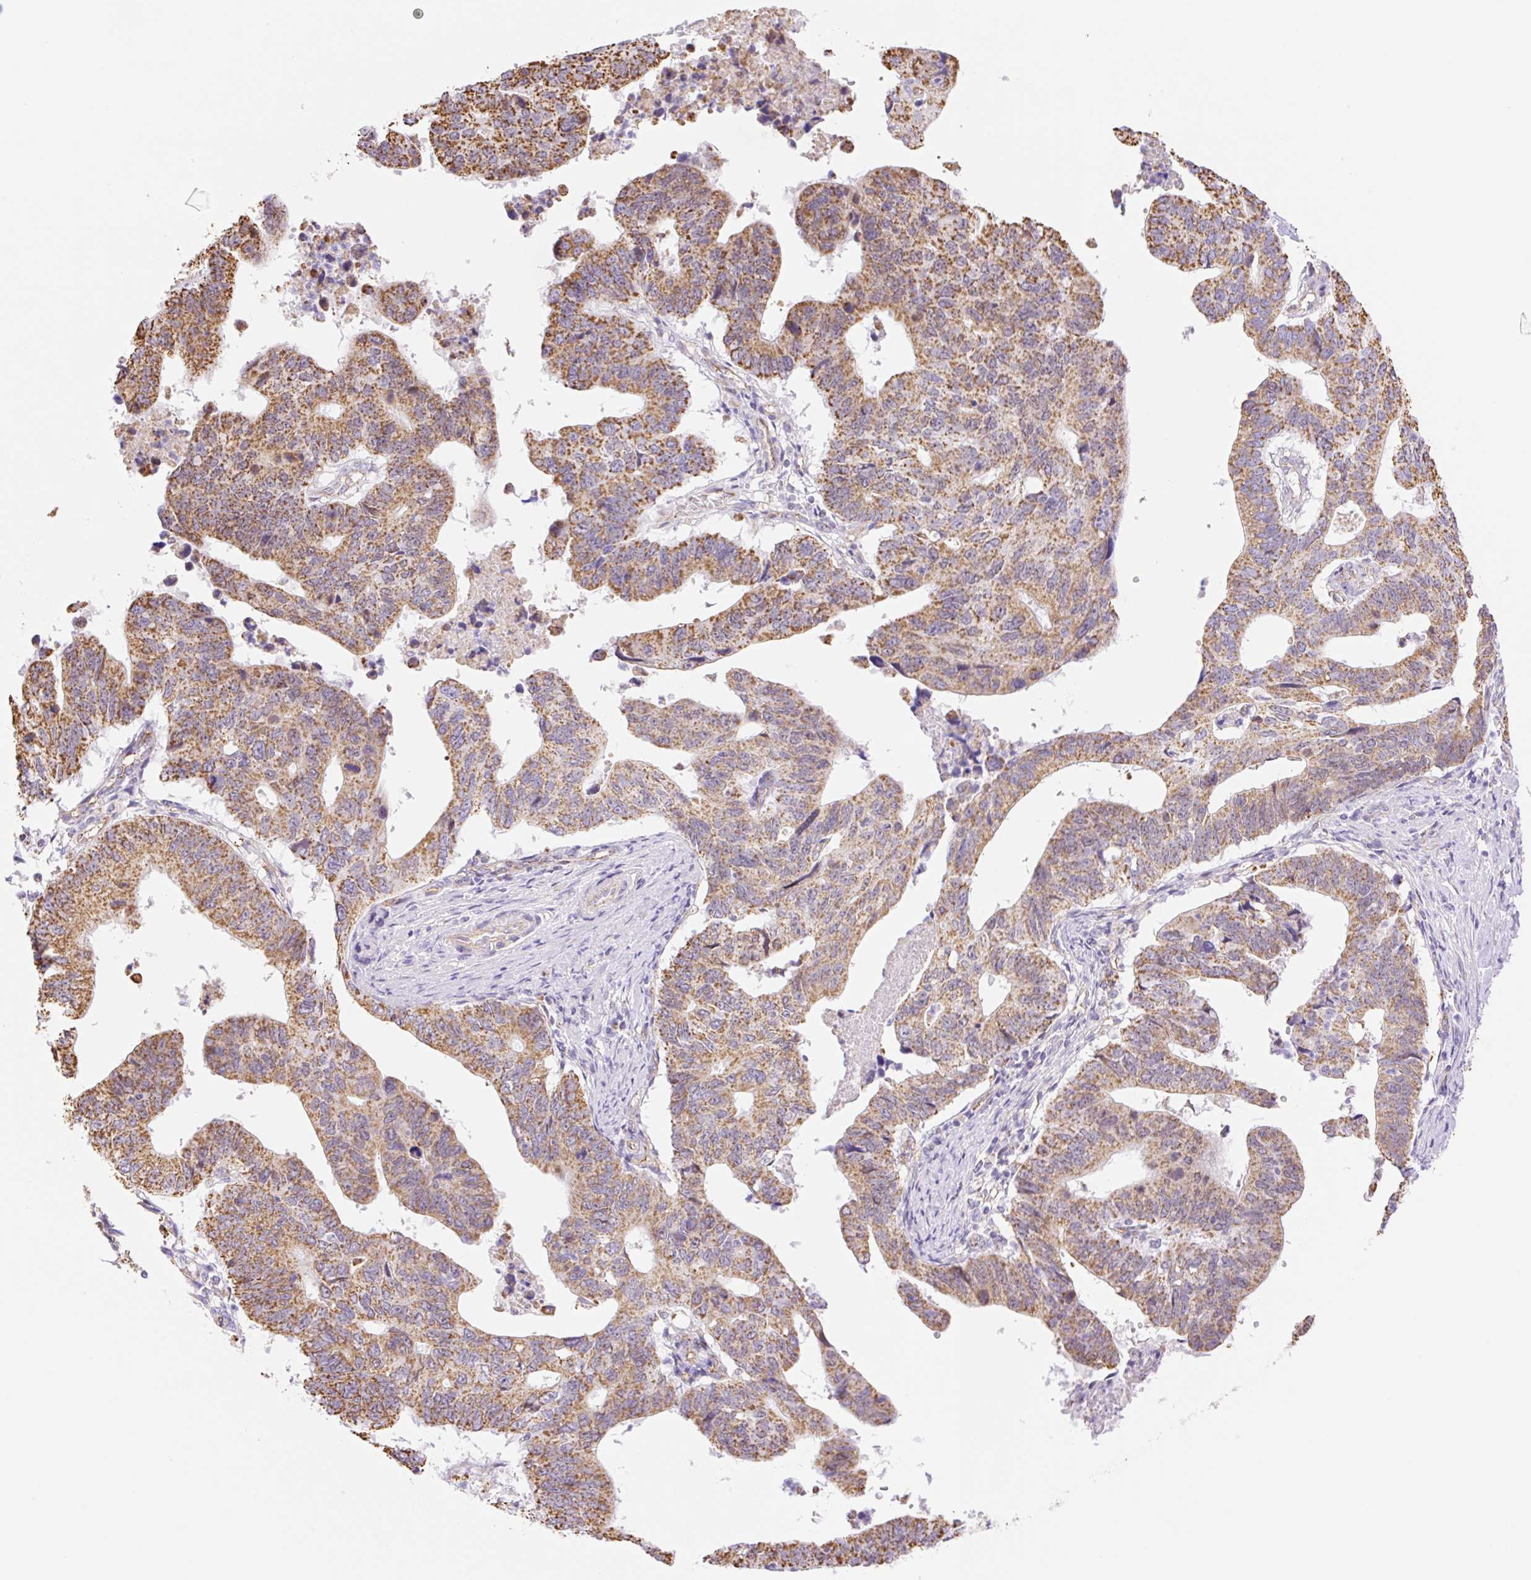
{"staining": {"intensity": "moderate", "quantity": ">75%", "location": "cytoplasmic/membranous"}, "tissue": "stomach cancer", "cell_type": "Tumor cells", "image_type": "cancer", "snomed": [{"axis": "morphology", "description": "Adenocarcinoma, NOS"}, {"axis": "topography", "description": "Stomach"}], "caption": "High-magnification brightfield microscopy of stomach adenocarcinoma stained with DAB (brown) and counterstained with hematoxylin (blue). tumor cells exhibit moderate cytoplasmic/membranous expression is present in approximately>75% of cells. (IHC, brightfield microscopy, high magnification).", "gene": "ESAM", "patient": {"sex": "male", "age": 59}}